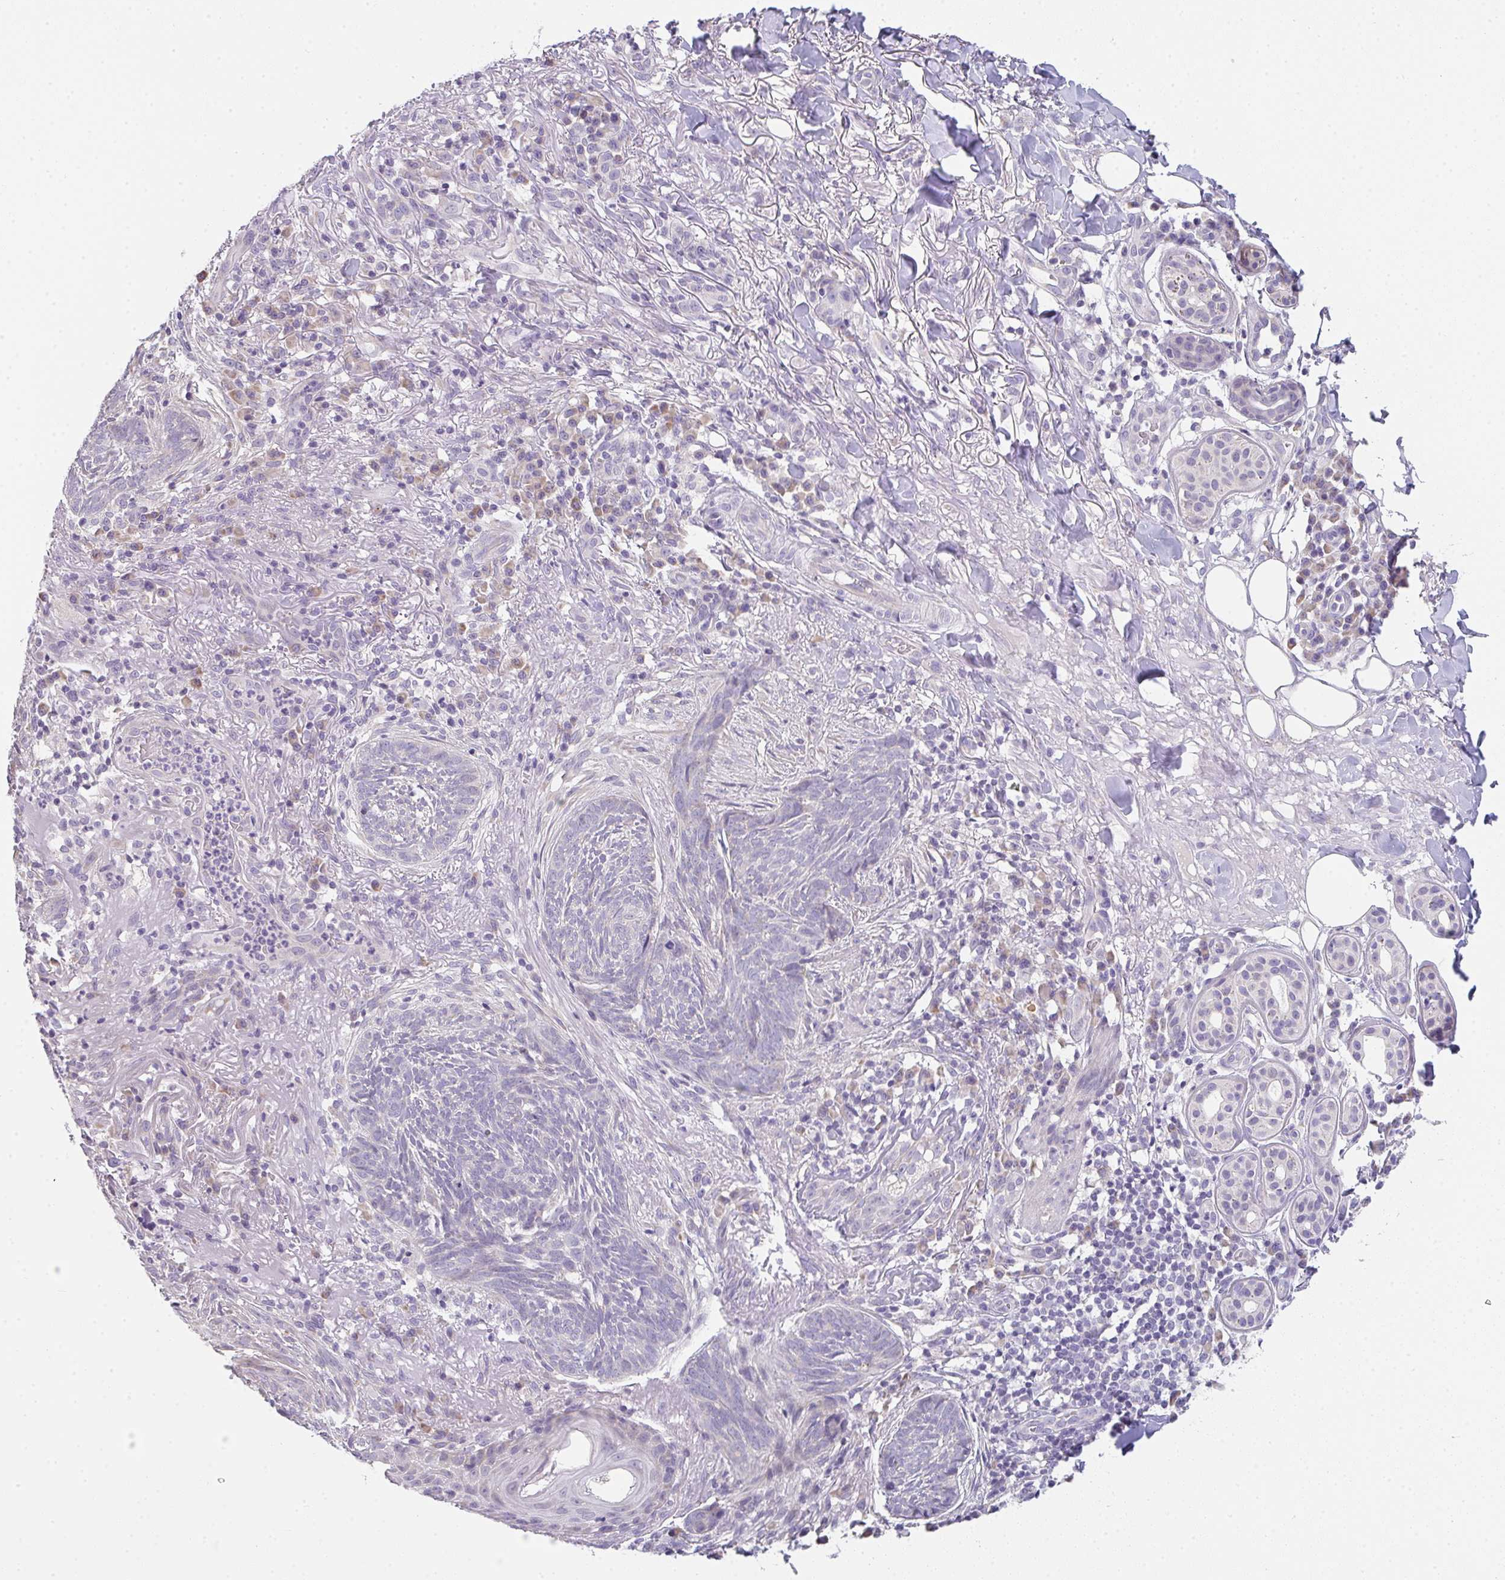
{"staining": {"intensity": "negative", "quantity": "none", "location": "none"}, "tissue": "skin cancer", "cell_type": "Tumor cells", "image_type": "cancer", "snomed": [{"axis": "morphology", "description": "Basal cell carcinoma"}, {"axis": "topography", "description": "Skin"}], "caption": "High magnification brightfield microscopy of skin cancer stained with DAB (3,3'-diaminobenzidine) (brown) and counterstained with hematoxylin (blue): tumor cells show no significant staining. The staining was performed using DAB to visualize the protein expression in brown, while the nuclei were stained in blue with hematoxylin (Magnification: 20x).", "gene": "CACNA1S", "patient": {"sex": "female", "age": 93}}